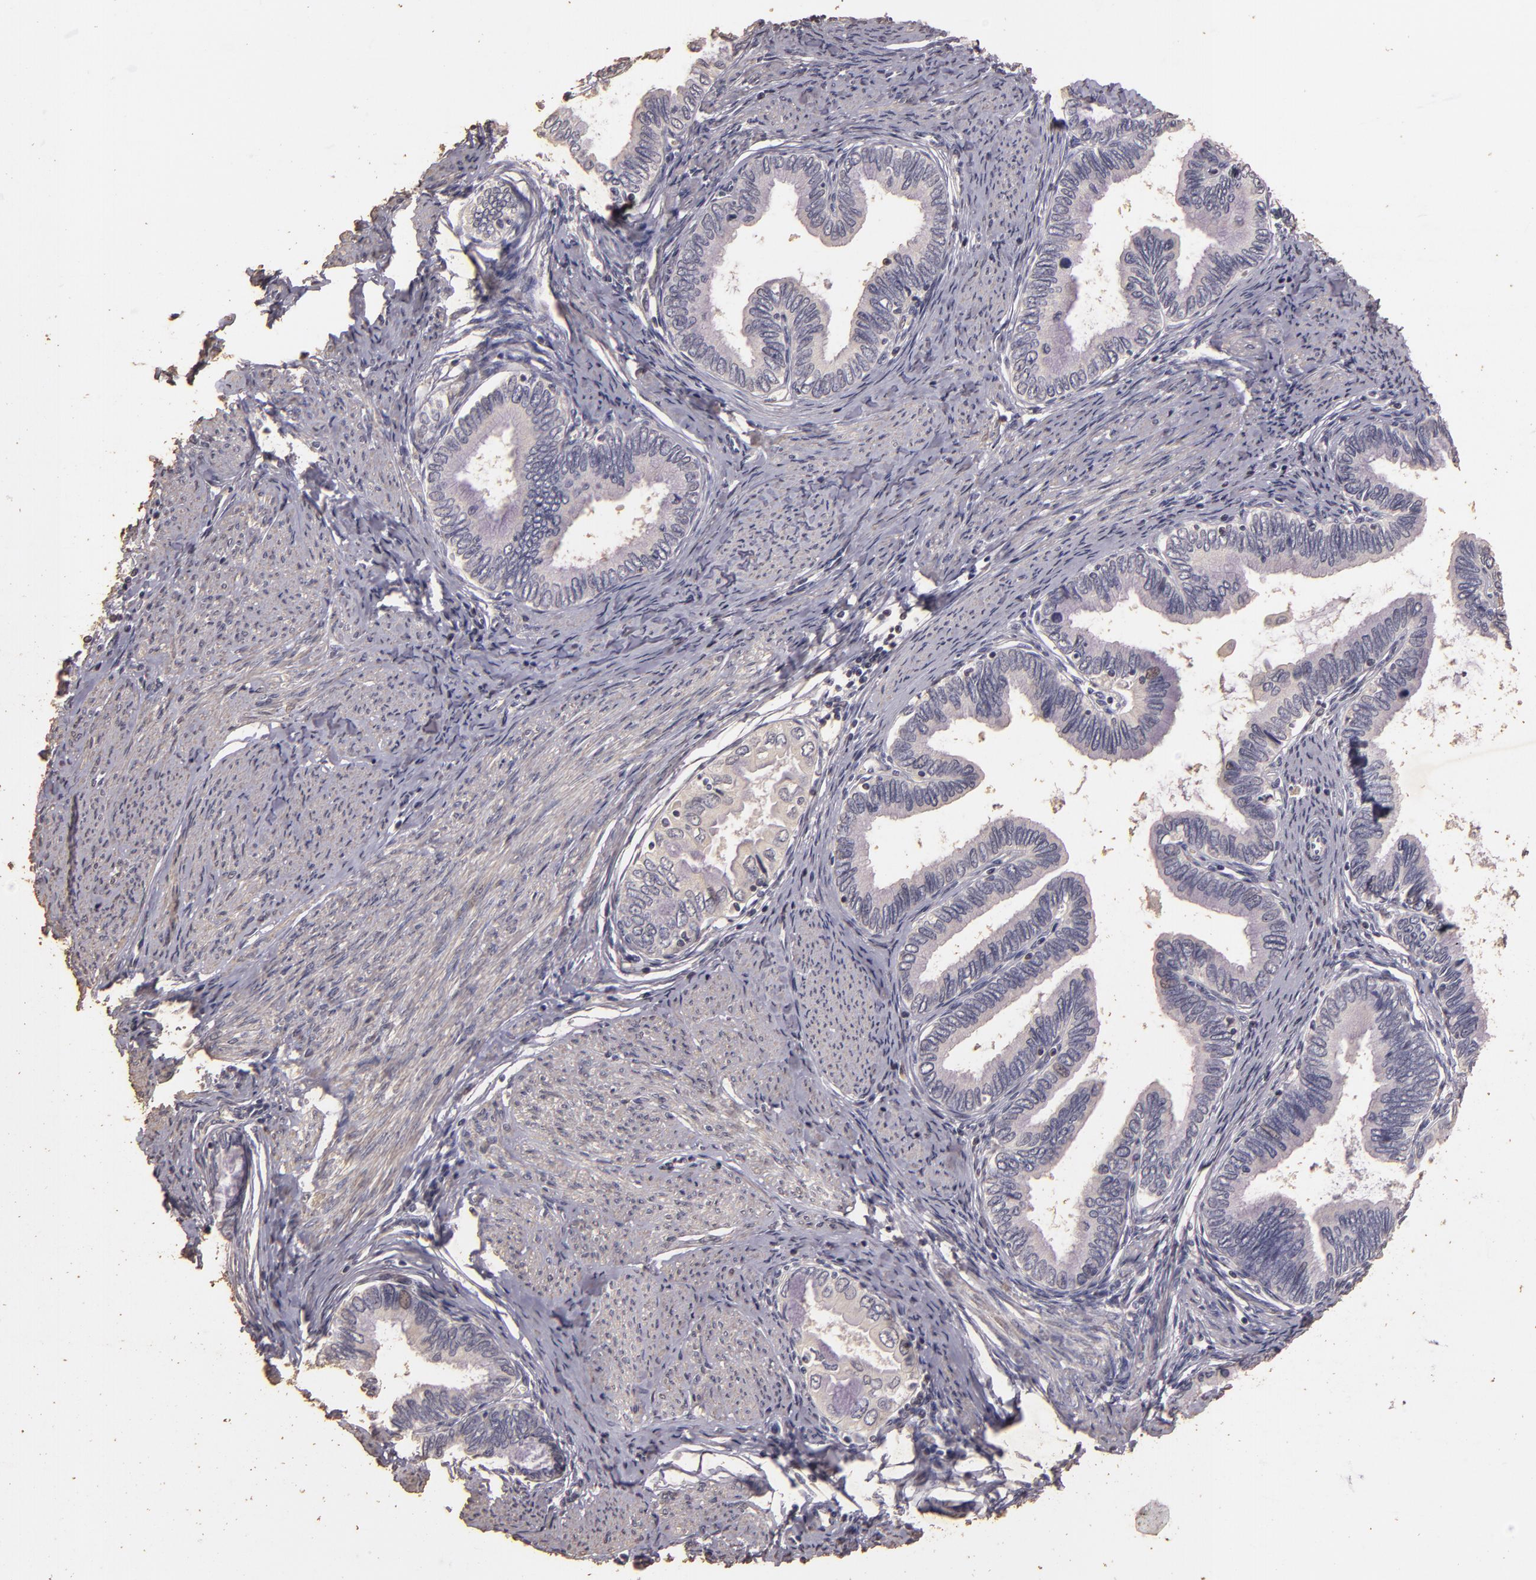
{"staining": {"intensity": "negative", "quantity": "none", "location": "none"}, "tissue": "cervical cancer", "cell_type": "Tumor cells", "image_type": "cancer", "snomed": [{"axis": "morphology", "description": "Adenocarcinoma, NOS"}, {"axis": "topography", "description": "Cervix"}], "caption": "Cervical cancer (adenocarcinoma) was stained to show a protein in brown. There is no significant positivity in tumor cells.", "gene": "BCL2L13", "patient": {"sex": "female", "age": 49}}